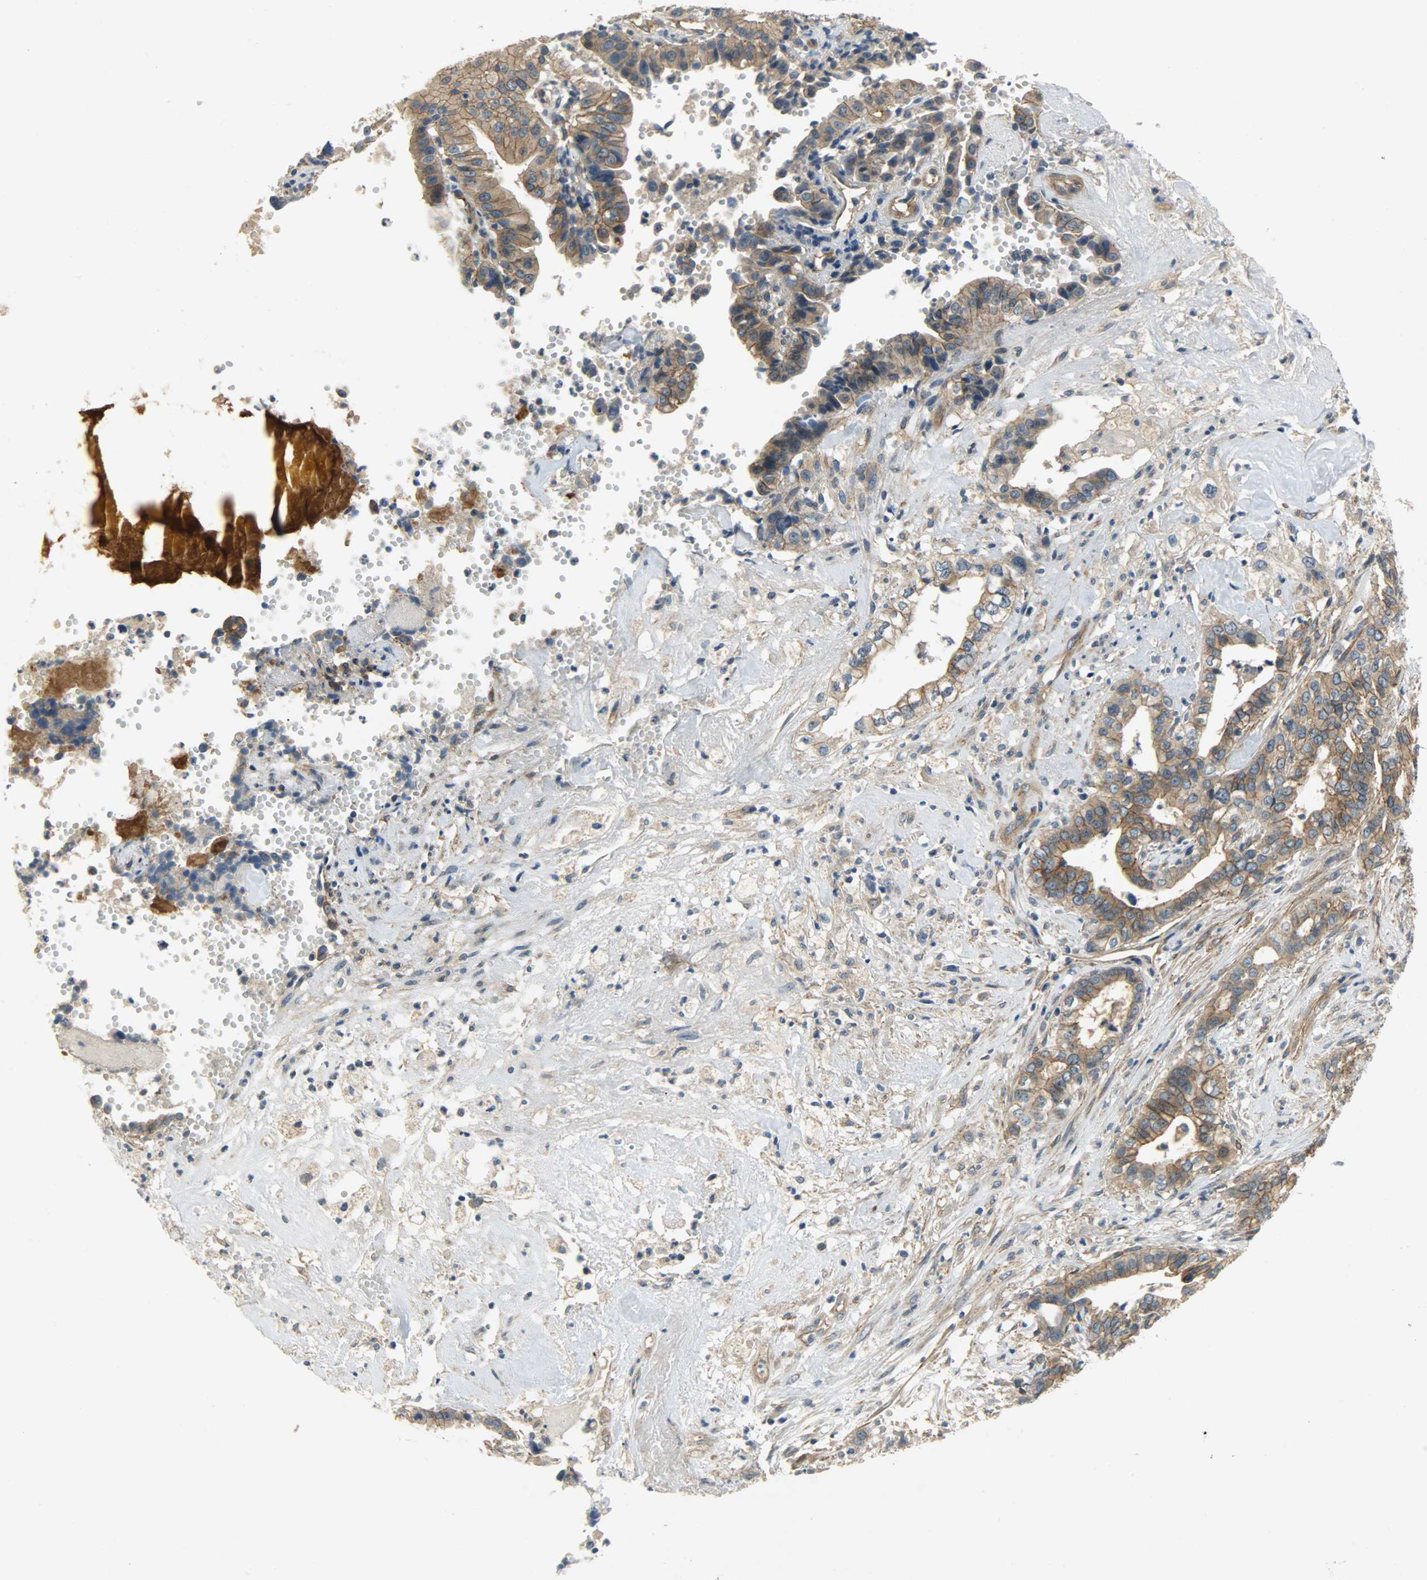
{"staining": {"intensity": "moderate", "quantity": ">75%", "location": "cytoplasmic/membranous"}, "tissue": "liver cancer", "cell_type": "Tumor cells", "image_type": "cancer", "snomed": [{"axis": "morphology", "description": "Cholangiocarcinoma"}, {"axis": "topography", "description": "Liver"}], "caption": "Immunohistochemistry image of neoplastic tissue: human liver cancer stained using immunohistochemistry (IHC) shows medium levels of moderate protein expression localized specifically in the cytoplasmic/membranous of tumor cells, appearing as a cytoplasmic/membranous brown color.", "gene": "KIAA1217", "patient": {"sex": "female", "age": 61}}